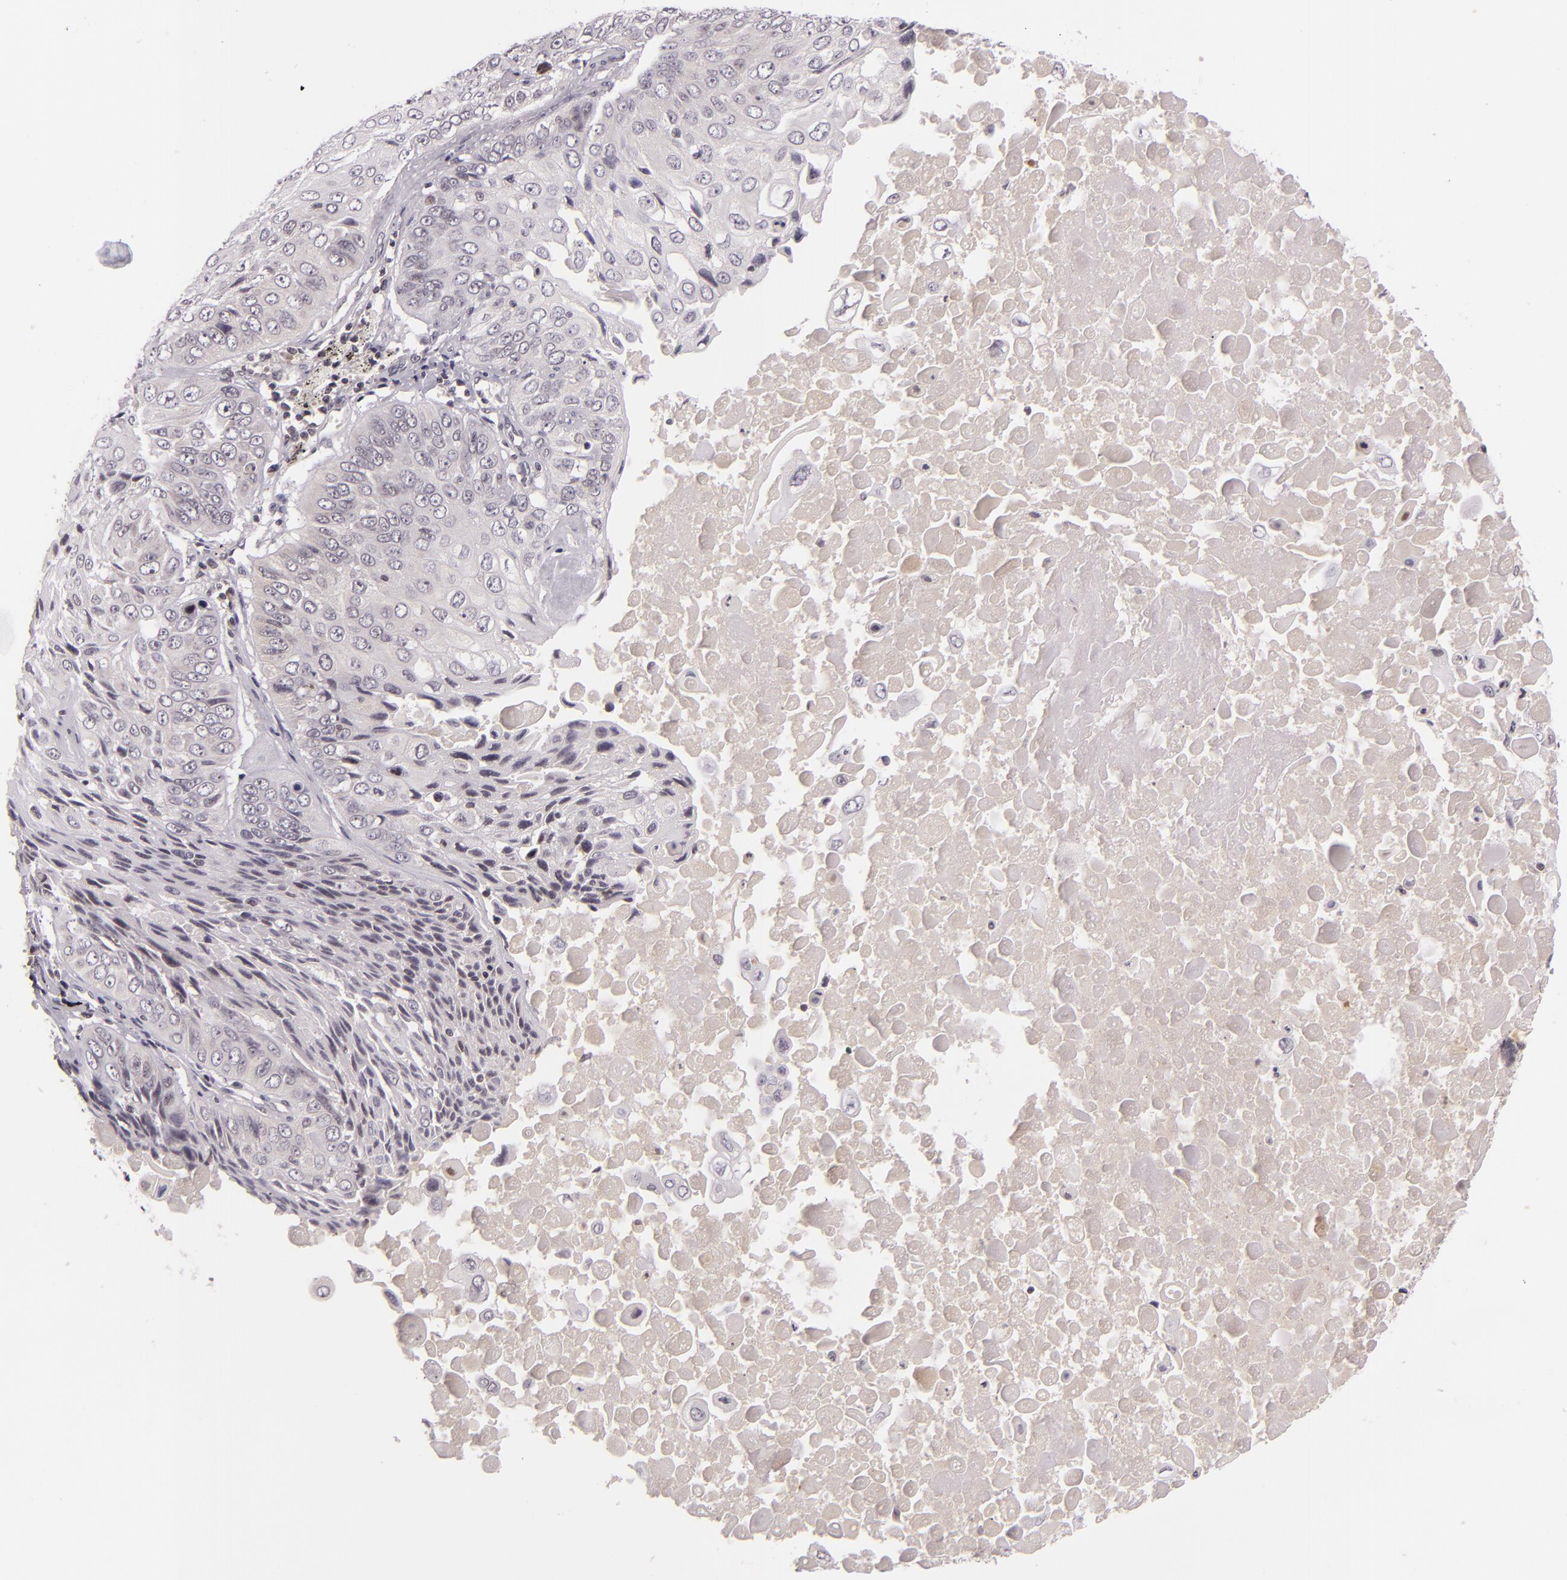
{"staining": {"intensity": "weak", "quantity": "<25%", "location": "cytoplasmic/membranous"}, "tissue": "lung cancer", "cell_type": "Tumor cells", "image_type": "cancer", "snomed": [{"axis": "morphology", "description": "Adenocarcinoma, NOS"}, {"axis": "topography", "description": "Lung"}], "caption": "This is an immunohistochemistry histopathology image of adenocarcinoma (lung). There is no staining in tumor cells.", "gene": "CASP8", "patient": {"sex": "male", "age": 60}}